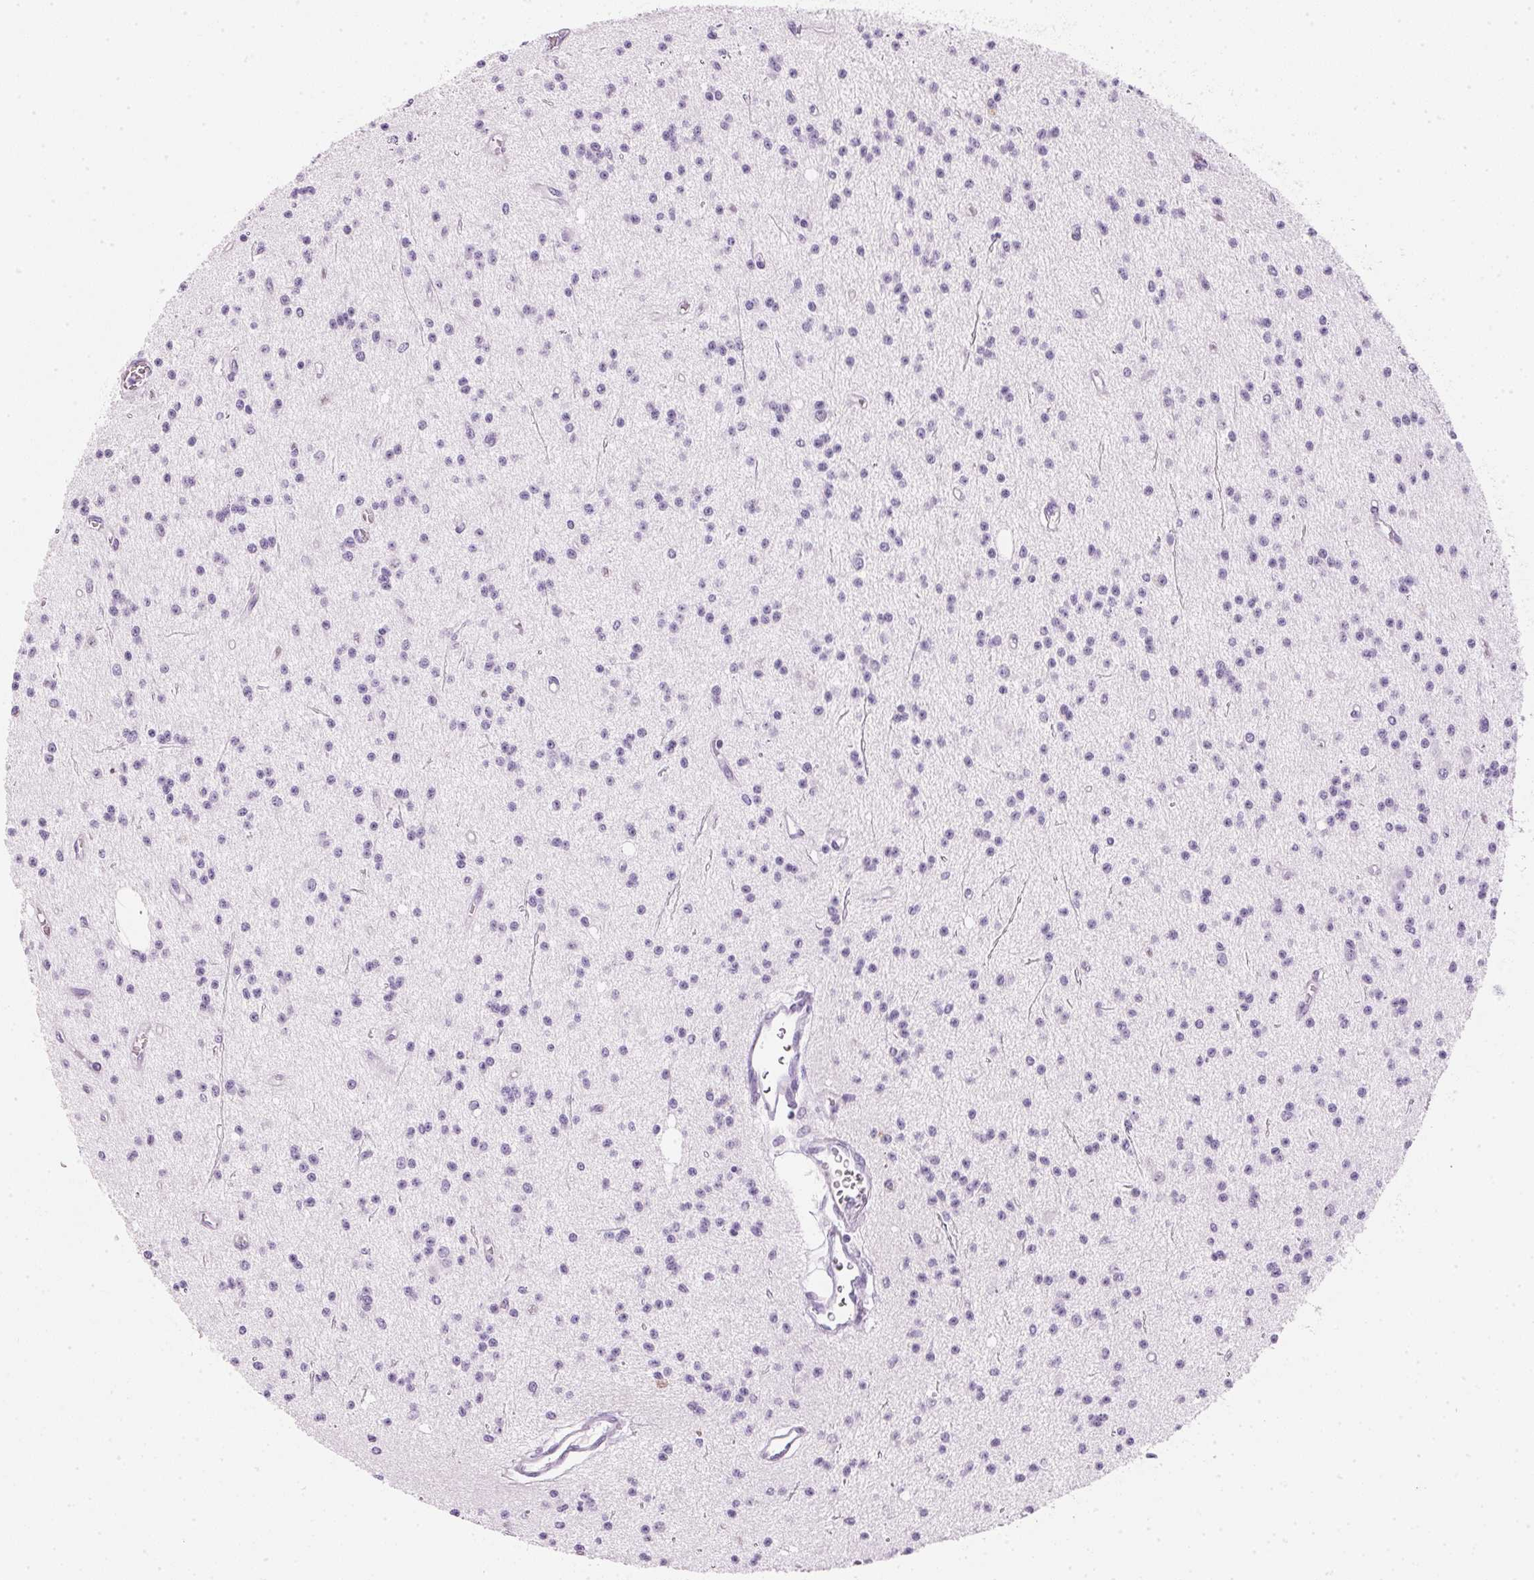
{"staining": {"intensity": "negative", "quantity": "none", "location": "none"}, "tissue": "glioma", "cell_type": "Tumor cells", "image_type": "cancer", "snomed": [{"axis": "morphology", "description": "Glioma, malignant, Low grade"}, {"axis": "topography", "description": "Brain"}], "caption": "There is no significant expression in tumor cells of glioma.", "gene": "IGFBP1", "patient": {"sex": "male", "age": 27}}